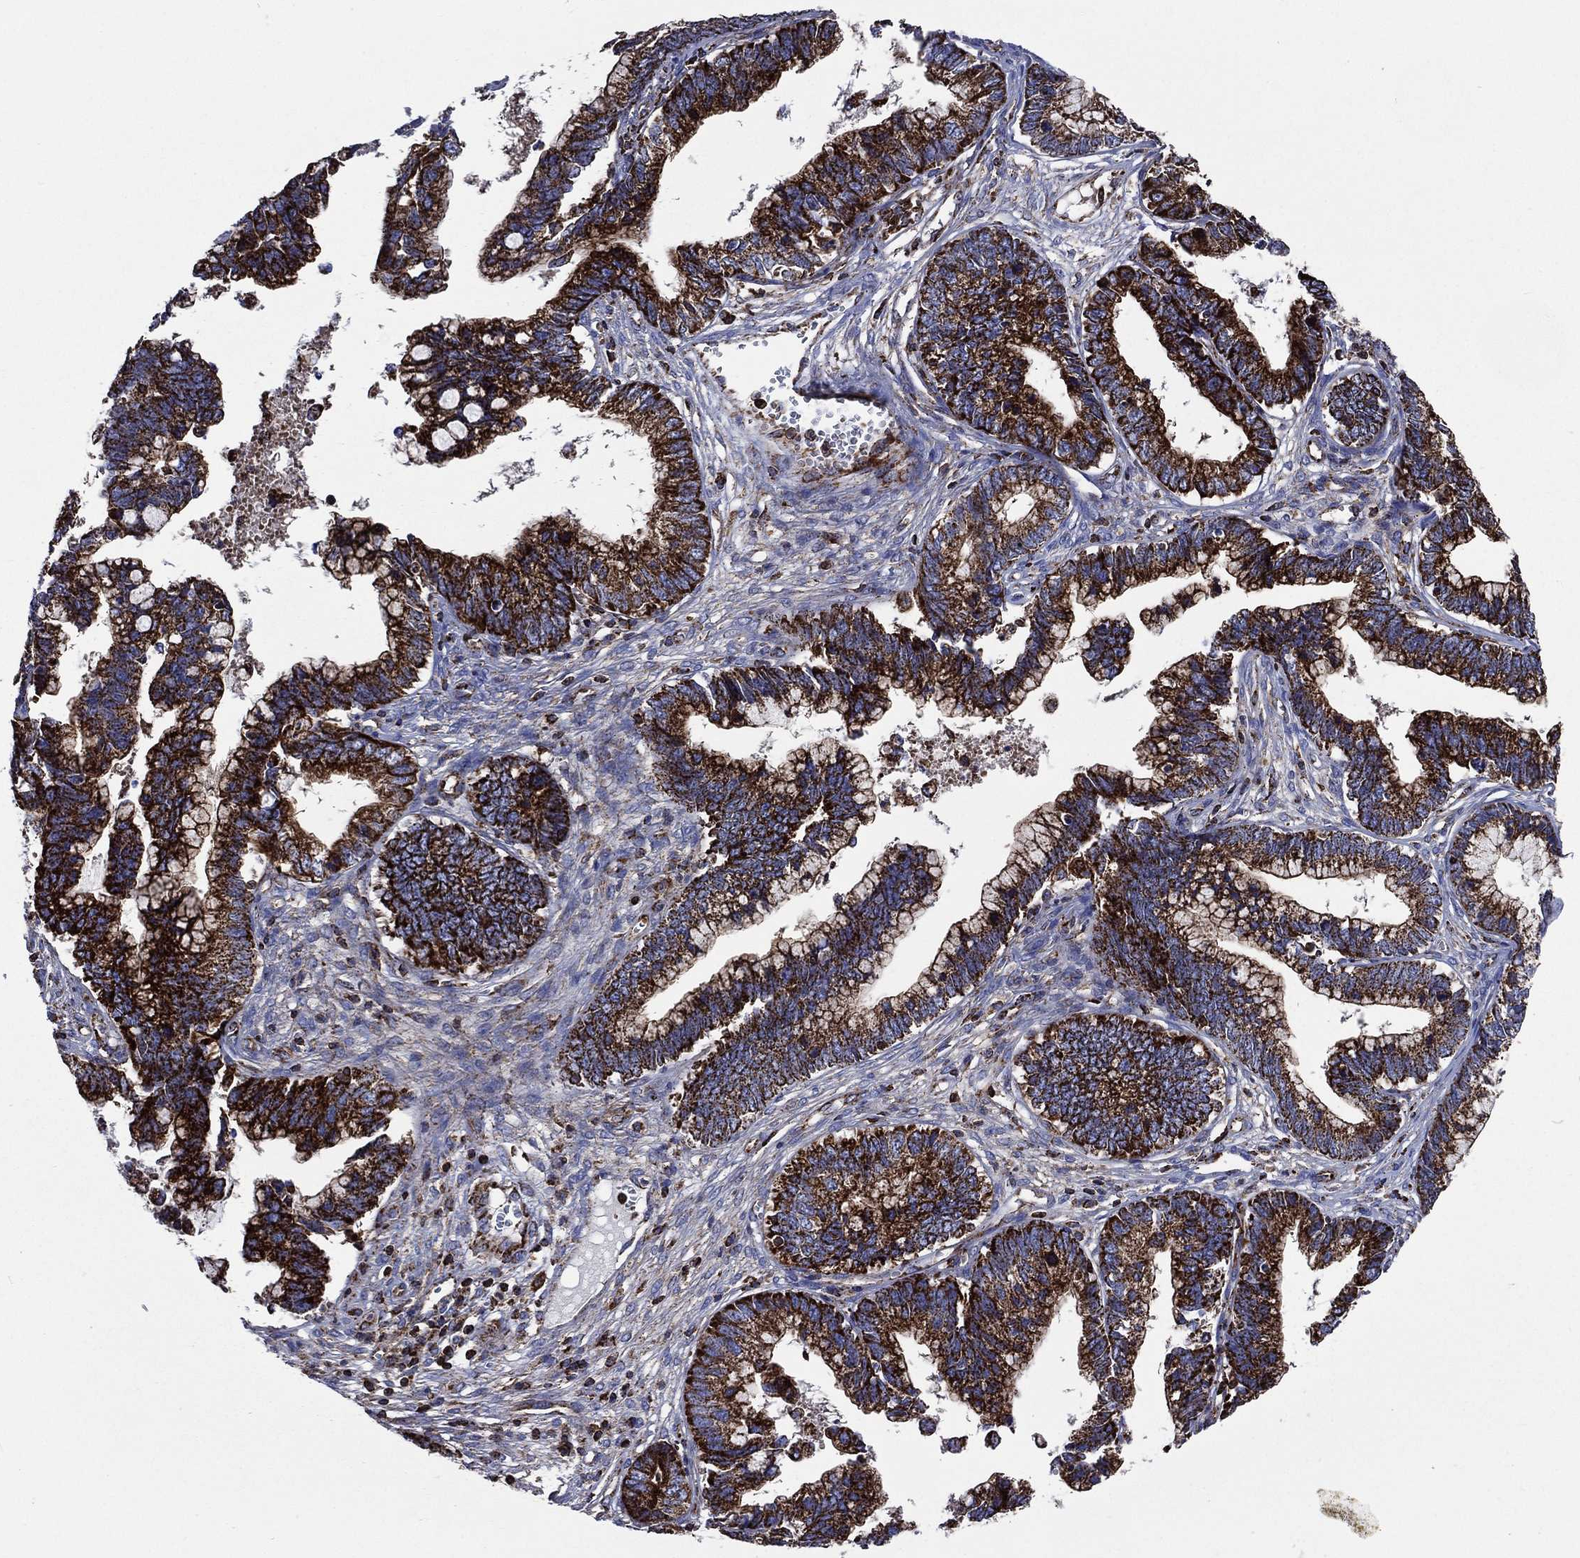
{"staining": {"intensity": "strong", "quantity": ">75%", "location": "cytoplasmic/membranous"}, "tissue": "cervical cancer", "cell_type": "Tumor cells", "image_type": "cancer", "snomed": [{"axis": "morphology", "description": "Adenocarcinoma, NOS"}, {"axis": "topography", "description": "Cervix"}], "caption": "This is a histology image of IHC staining of adenocarcinoma (cervical), which shows strong expression in the cytoplasmic/membranous of tumor cells.", "gene": "ANKRD37", "patient": {"sex": "female", "age": 44}}